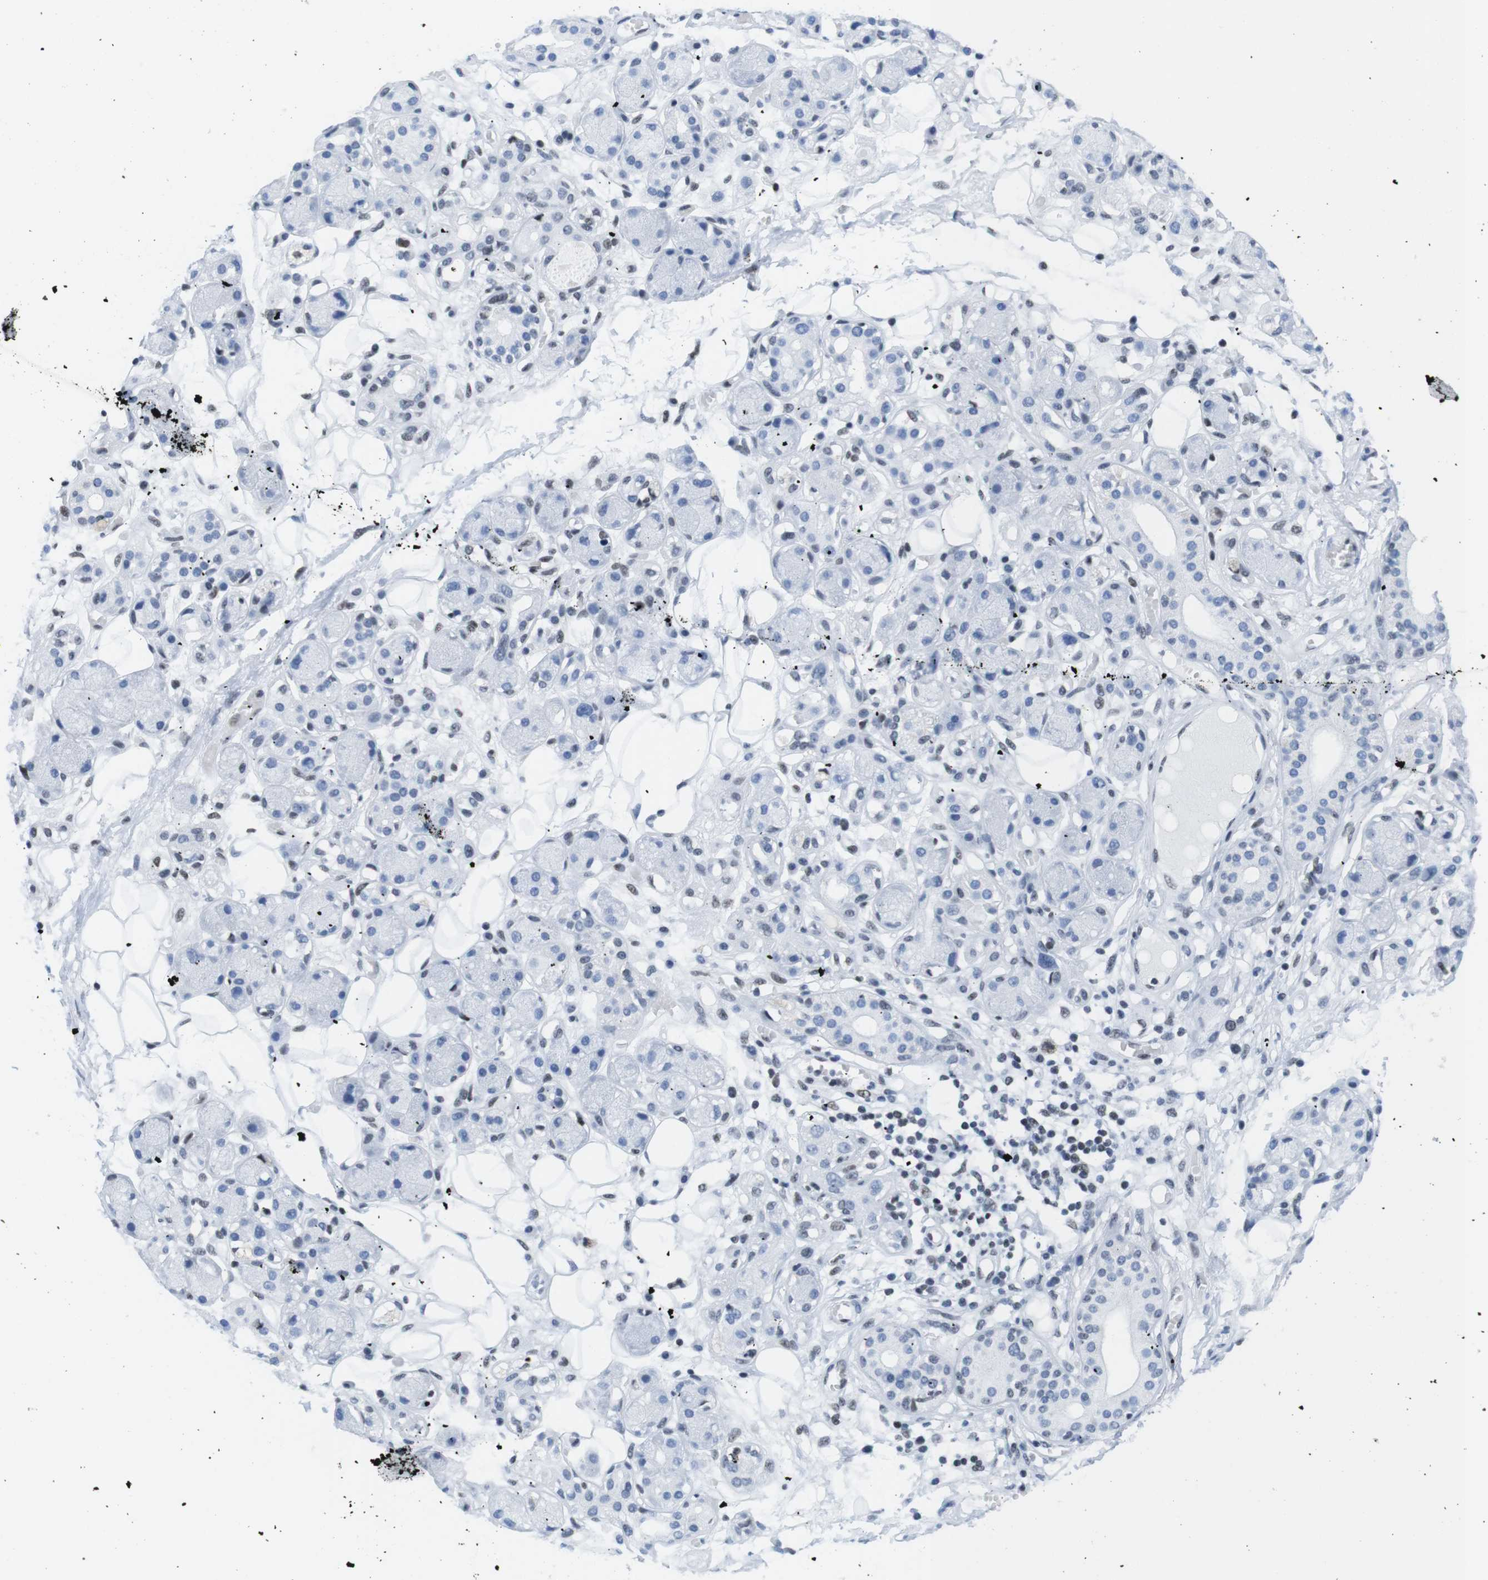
{"staining": {"intensity": "negative", "quantity": "none", "location": "none"}, "tissue": "adipose tissue", "cell_type": "Adipocytes", "image_type": "normal", "snomed": [{"axis": "morphology", "description": "Normal tissue, NOS"}, {"axis": "morphology", "description": "Inflammation, NOS"}, {"axis": "topography", "description": "Vascular tissue"}, {"axis": "topography", "description": "Salivary gland"}], "caption": "Immunohistochemistry (IHC) of normal human adipose tissue shows no positivity in adipocytes.", "gene": "IFI16", "patient": {"sex": "female", "age": 75}}